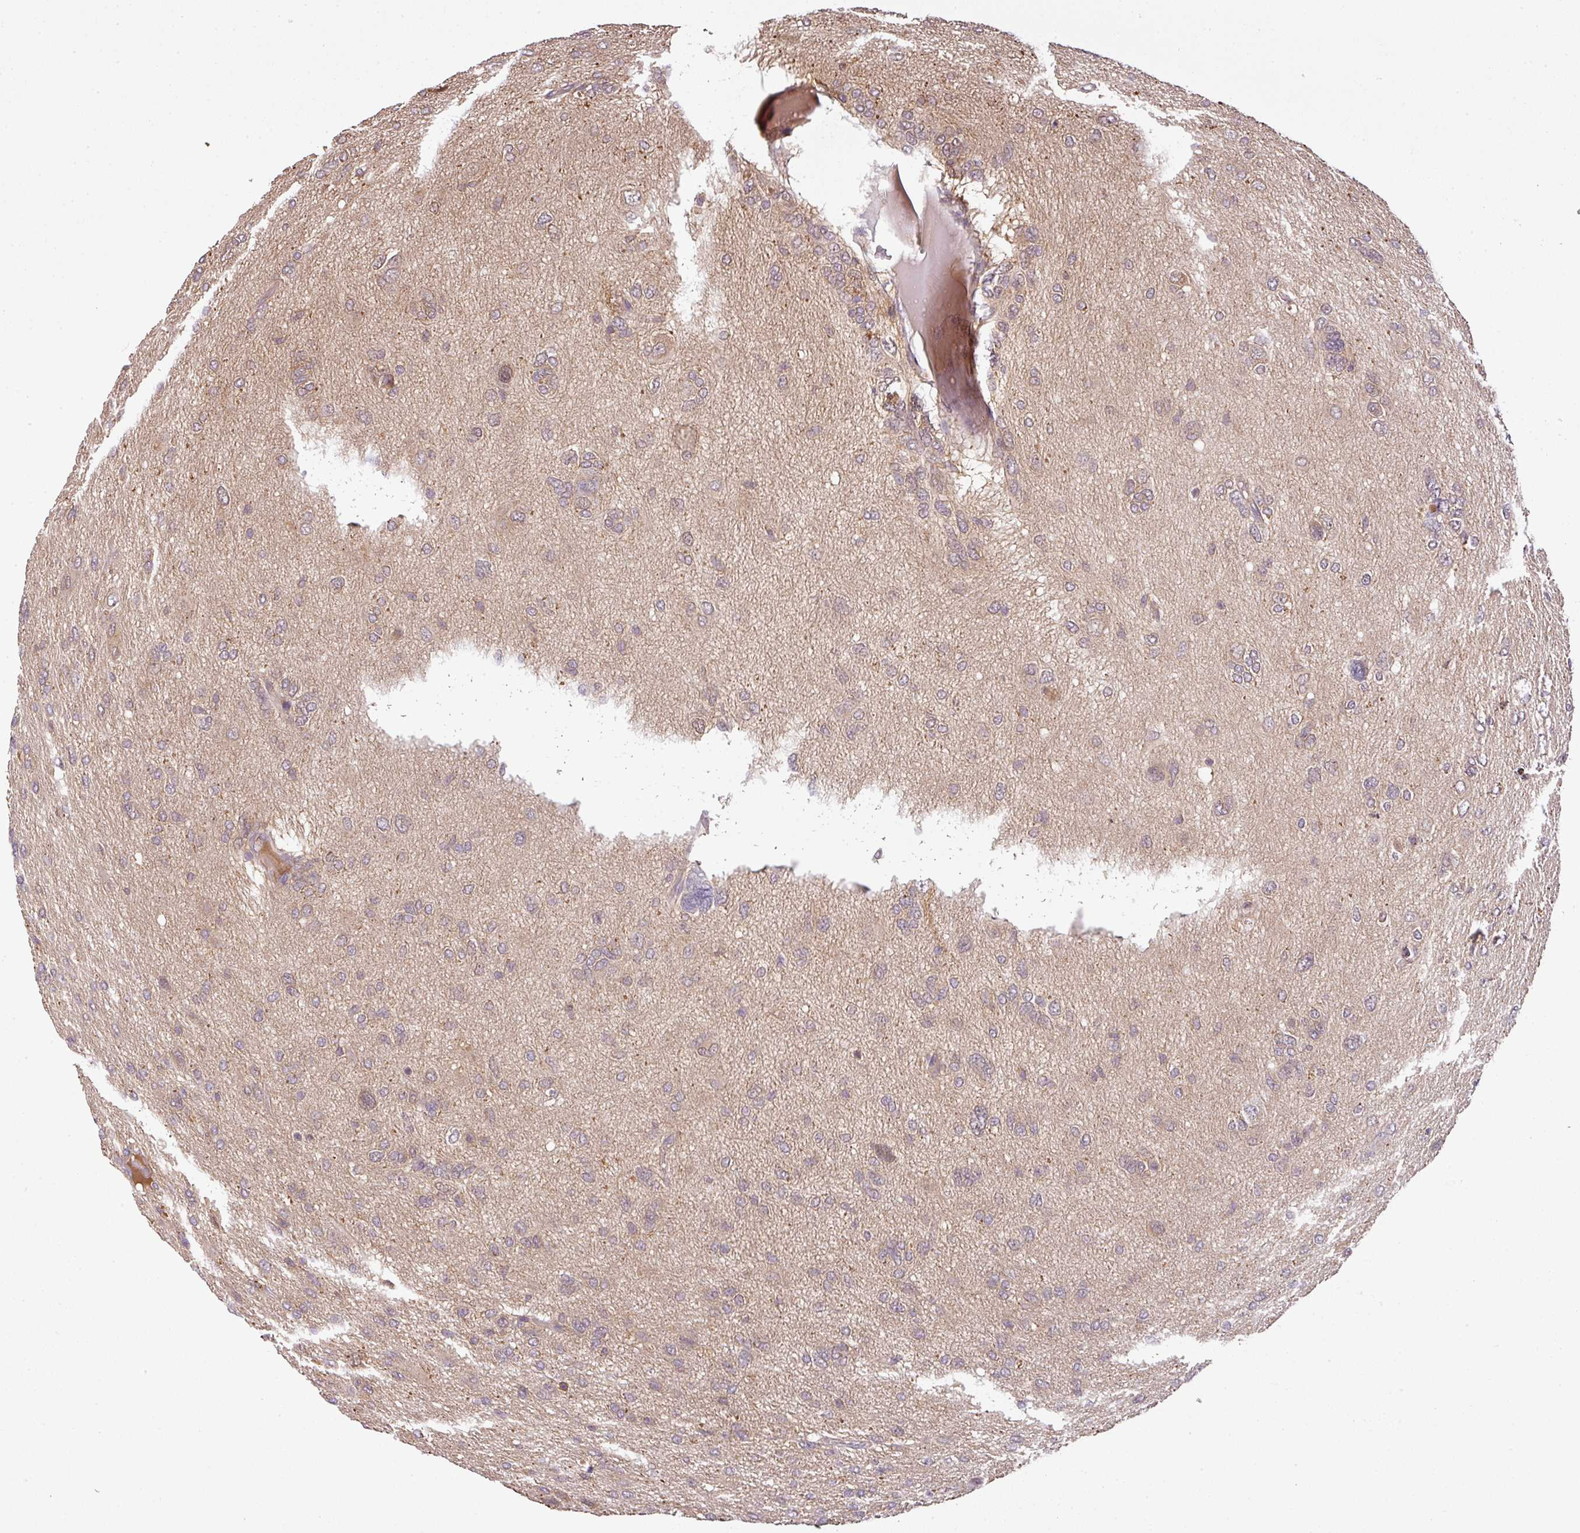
{"staining": {"intensity": "weak", "quantity": "<25%", "location": "cytoplasmic/membranous"}, "tissue": "glioma", "cell_type": "Tumor cells", "image_type": "cancer", "snomed": [{"axis": "morphology", "description": "Glioma, malignant, High grade"}, {"axis": "topography", "description": "Brain"}], "caption": "Protein analysis of malignant high-grade glioma demonstrates no significant expression in tumor cells.", "gene": "TCL1B", "patient": {"sex": "female", "age": 59}}